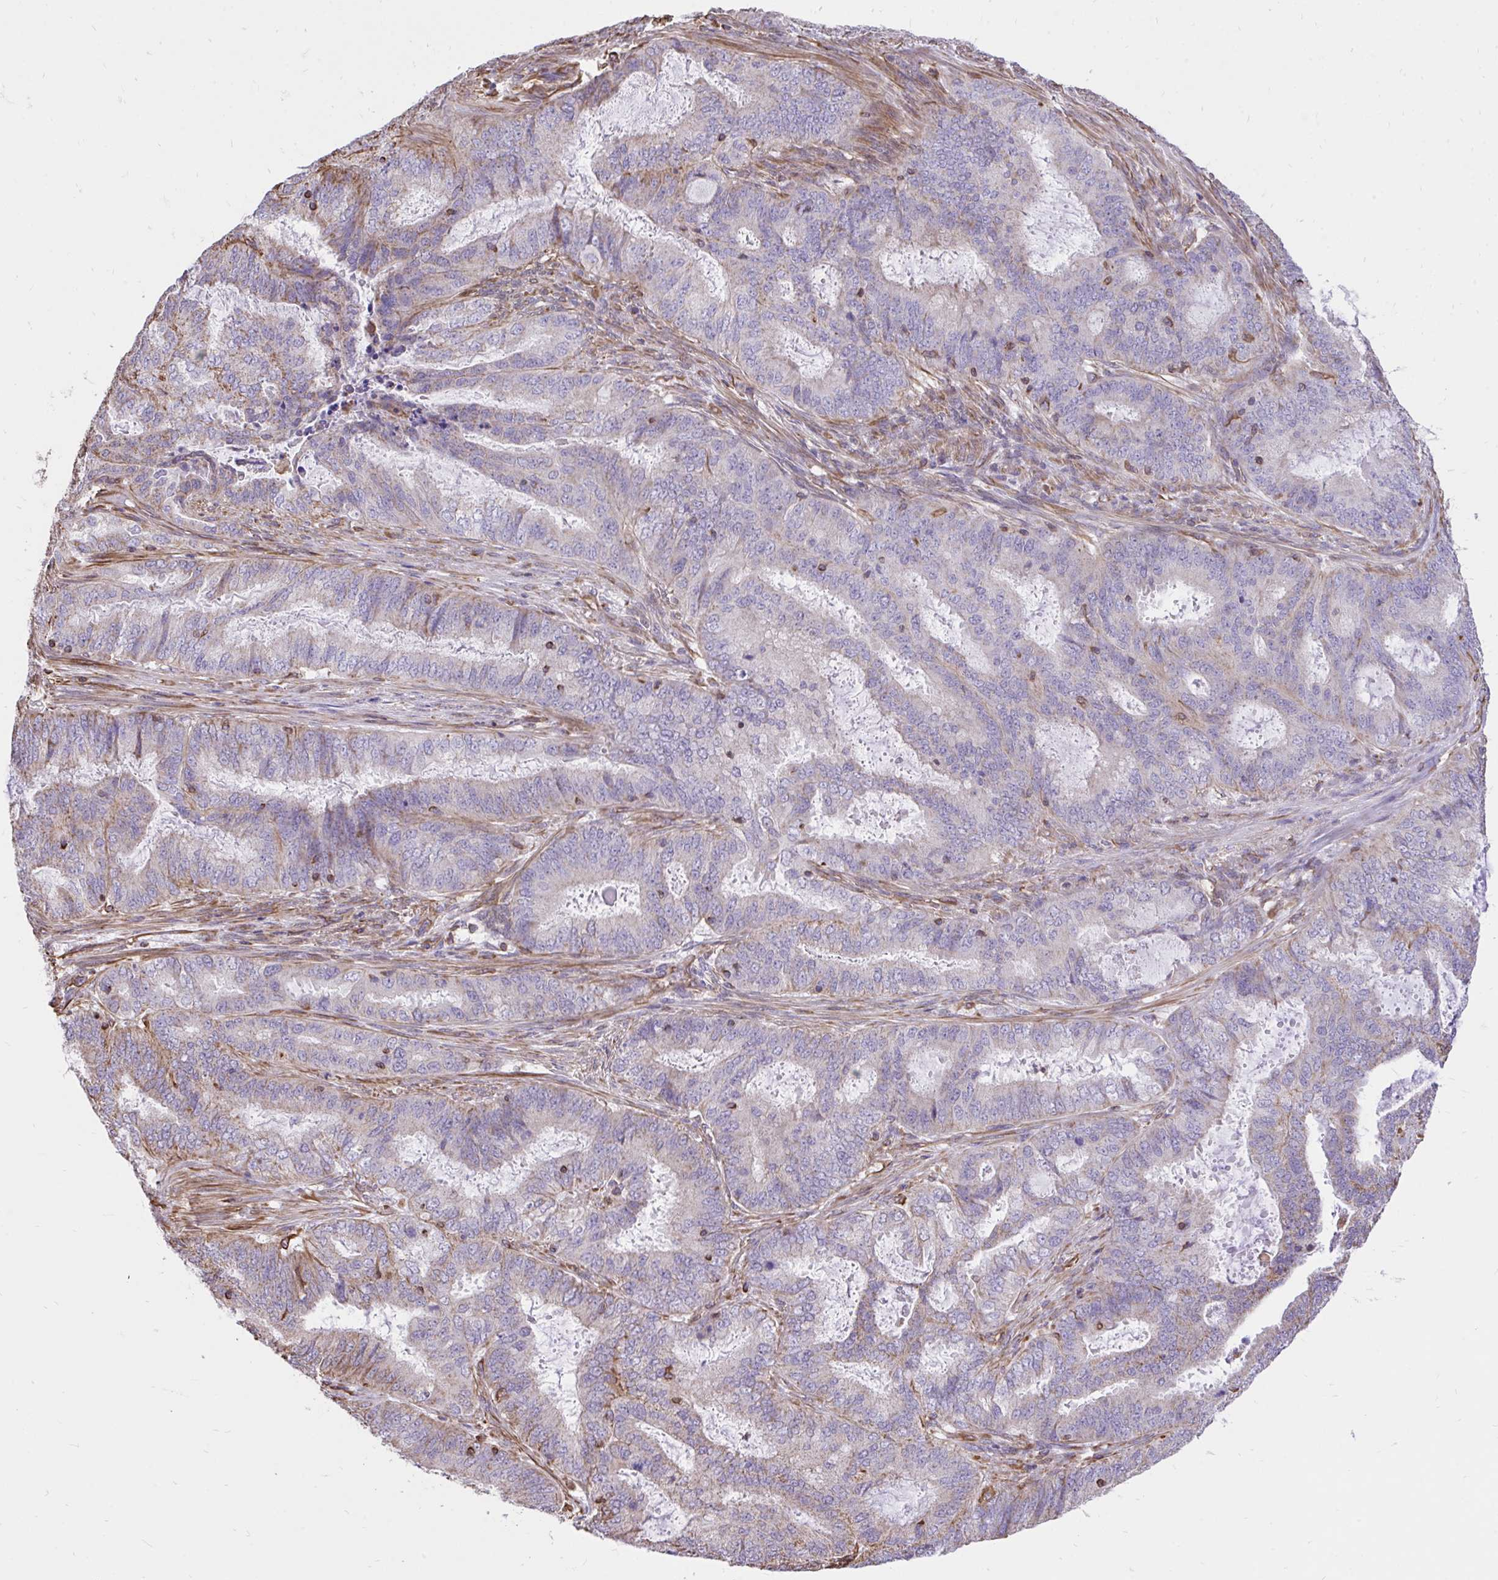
{"staining": {"intensity": "negative", "quantity": "none", "location": "none"}, "tissue": "endometrial cancer", "cell_type": "Tumor cells", "image_type": "cancer", "snomed": [{"axis": "morphology", "description": "Adenocarcinoma, NOS"}, {"axis": "topography", "description": "Endometrium"}], "caption": "There is no significant expression in tumor cells of adenocarcinoma (endometrial).", "gene": "RNF103", "patient": {"sex": "female", "age": 51}}